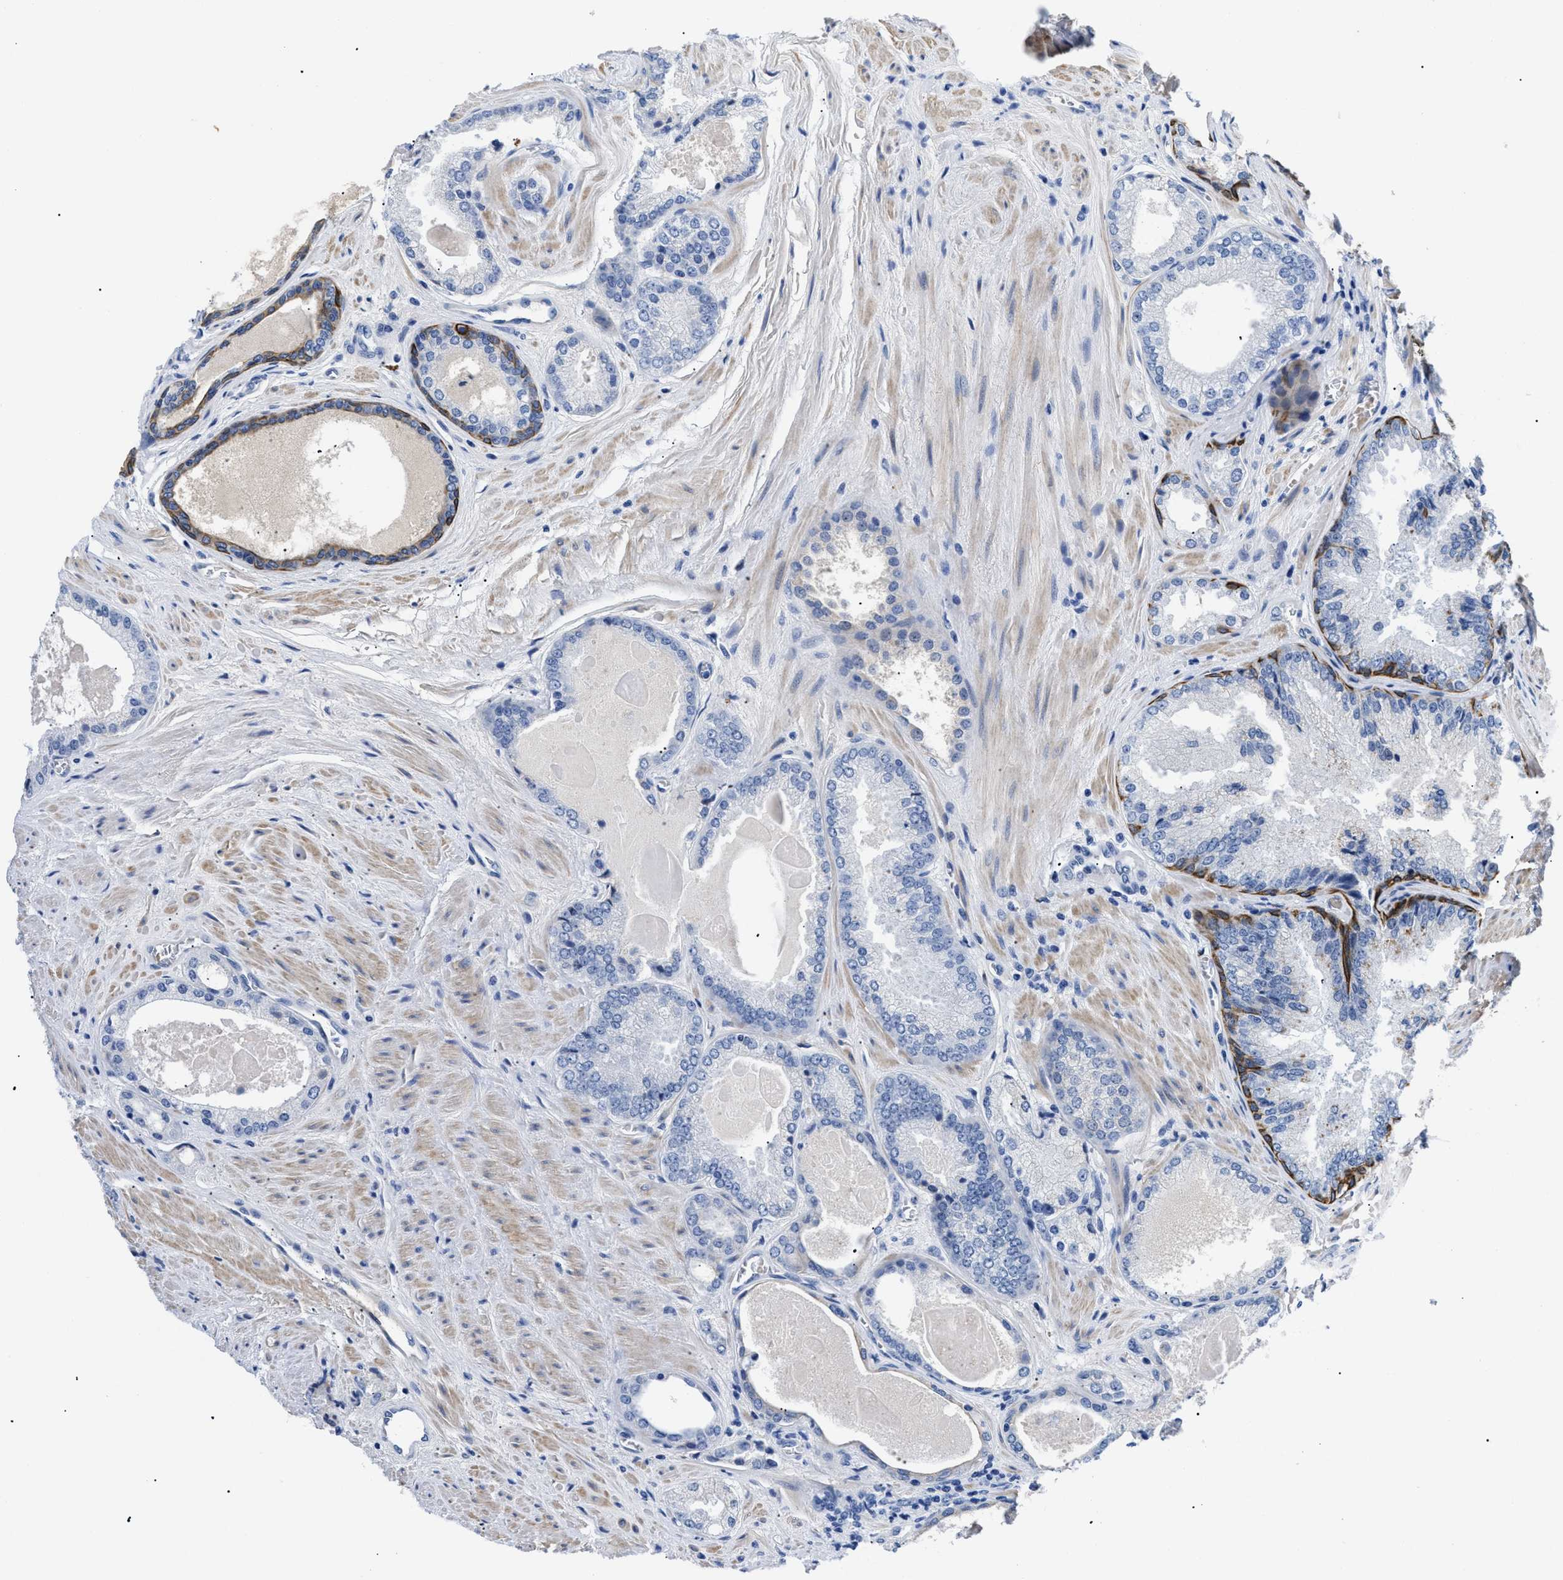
{"staining": {"intensity": "negative", "quantity": "none", "location": "none"}, "tissue": "prostate cancer", "cell_type": "Tumor cells", "image_type": "cancer", "snomed": [{"axis": "morphology", "description": "Adenocarcinoma, High grade"}, {"axis": "topography", "description": "Prostate"}], "caption": "There is no significant expression in tumor cells of prostate cancer.", "gene": "TMEM68", "patient": {"sex": "male", "age": 65}}